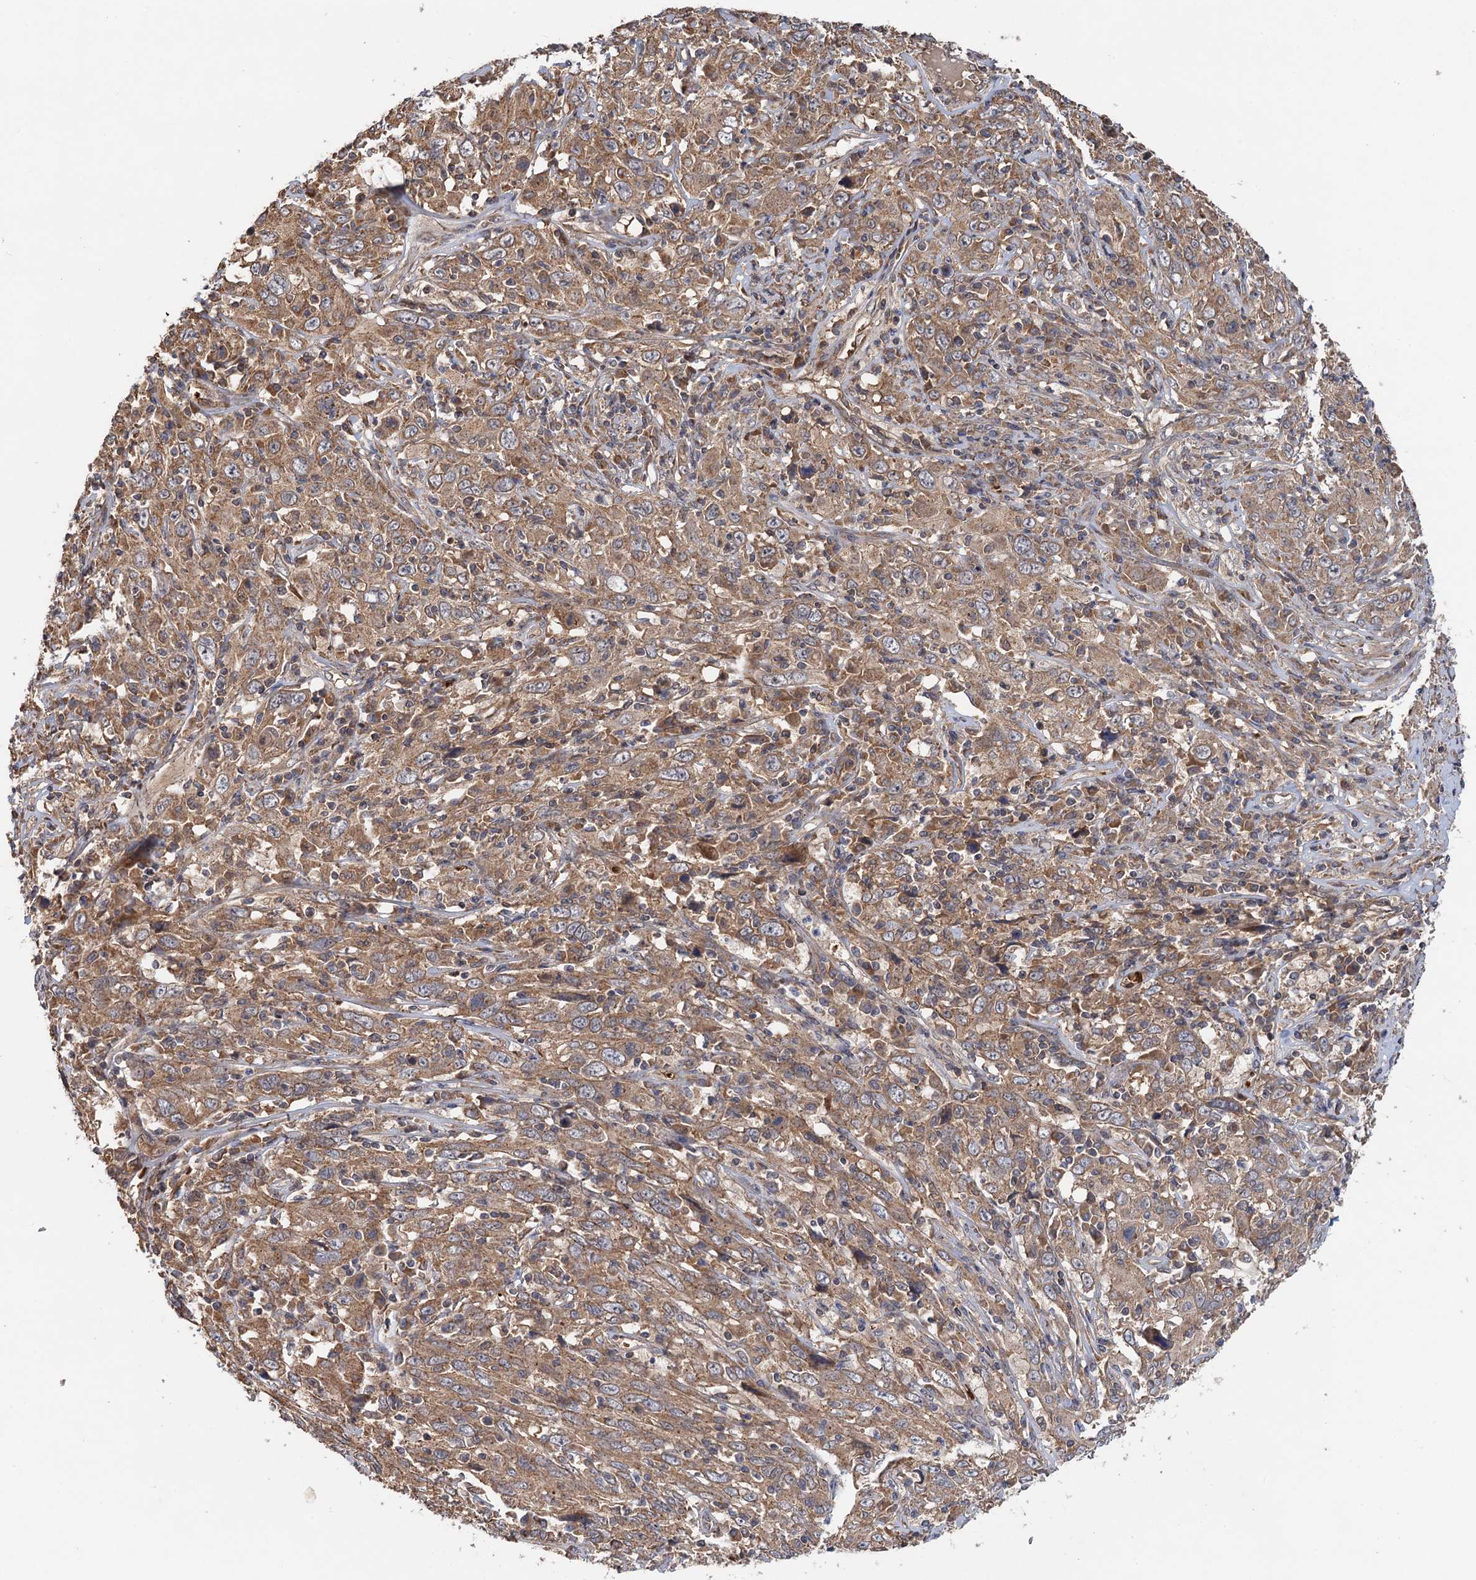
{"staining": {"intensity": "moderate", "quantity": ">75%", "location": "cytoplasmic/membranous"}, "tissue": "cervical cancer", "cell_type": "Tumor cells", "image_type": "cancer", "snomed": [{"axis": "morphology", "description": "Squamous cell carcinoma, NOS"}, {"axis": "topography", "description": "Cervix"}], "caption": "IHC micrograph of neoplastic tissue: cervical cancer stained using immunohistochemistry reveals medium levels of moderate protein expression localized specifically in the cytoplasmic/membranous of tumor cells, appearing as a cytoplasmic/membranous brown color.", "gene": "SNX32", "patient": {"sex": "female", "age": 46}}